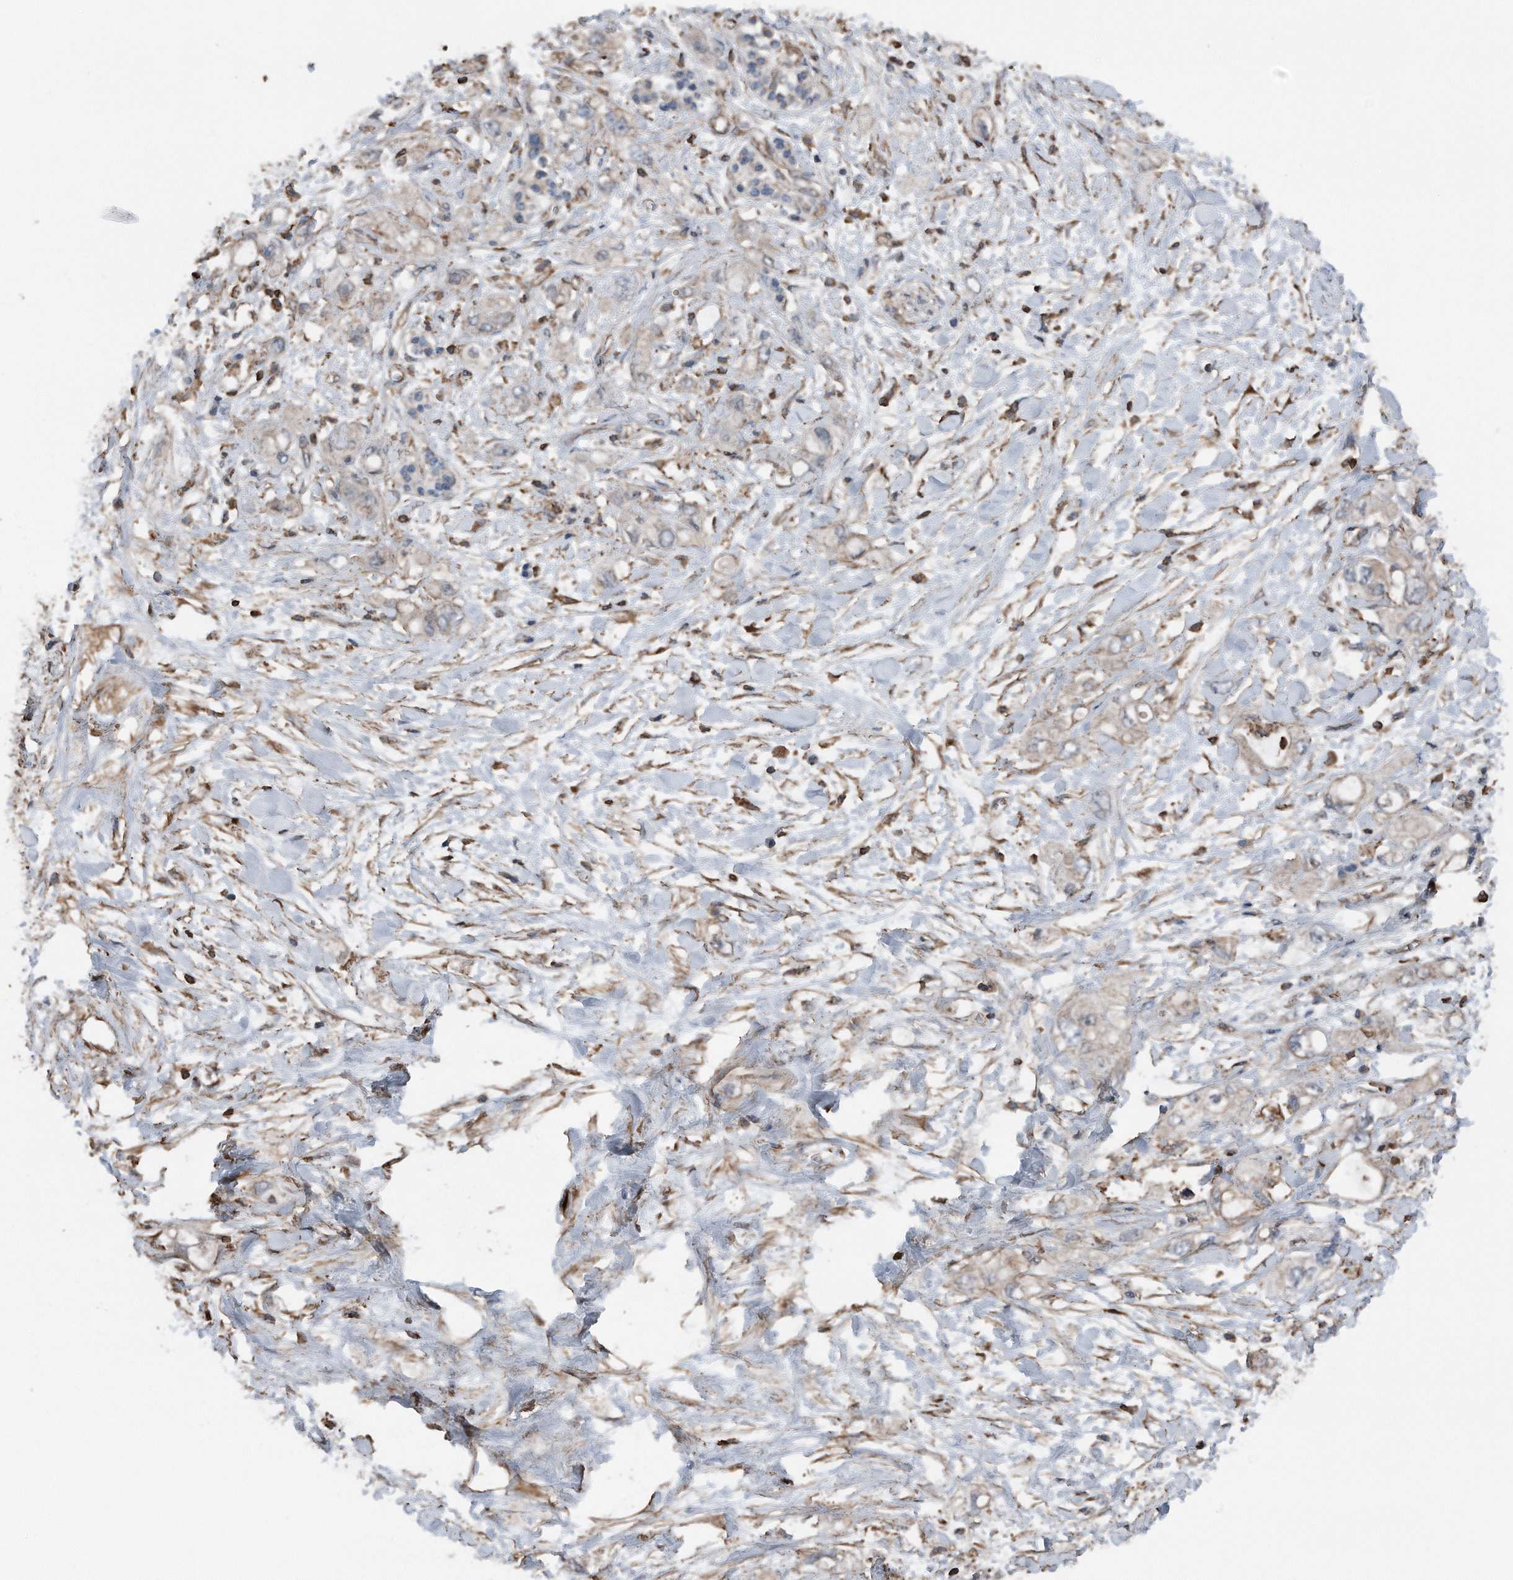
{"staining": {"intensity": "weak", "quantity": "25%-75%", "location": "cytoplasmic/membranous"}, "tissue": "pancreatic cancer", "cell_type": "Tumor cells", "image_type": "cancer", "snomed": [{"axis": "morphology", "description": "Adenocarcinoma, NOS"}, {"axis": "topography", "description": "Pancreas"}], "caption": "Protein analysis of adenocarcinoma (pancreatic) tissue shows weak cytoplasmic/membranous expression in about 25%-75% of tumor cells.", "gene": "RSPO3", "patient": {"sex": "female", "age": 56}}